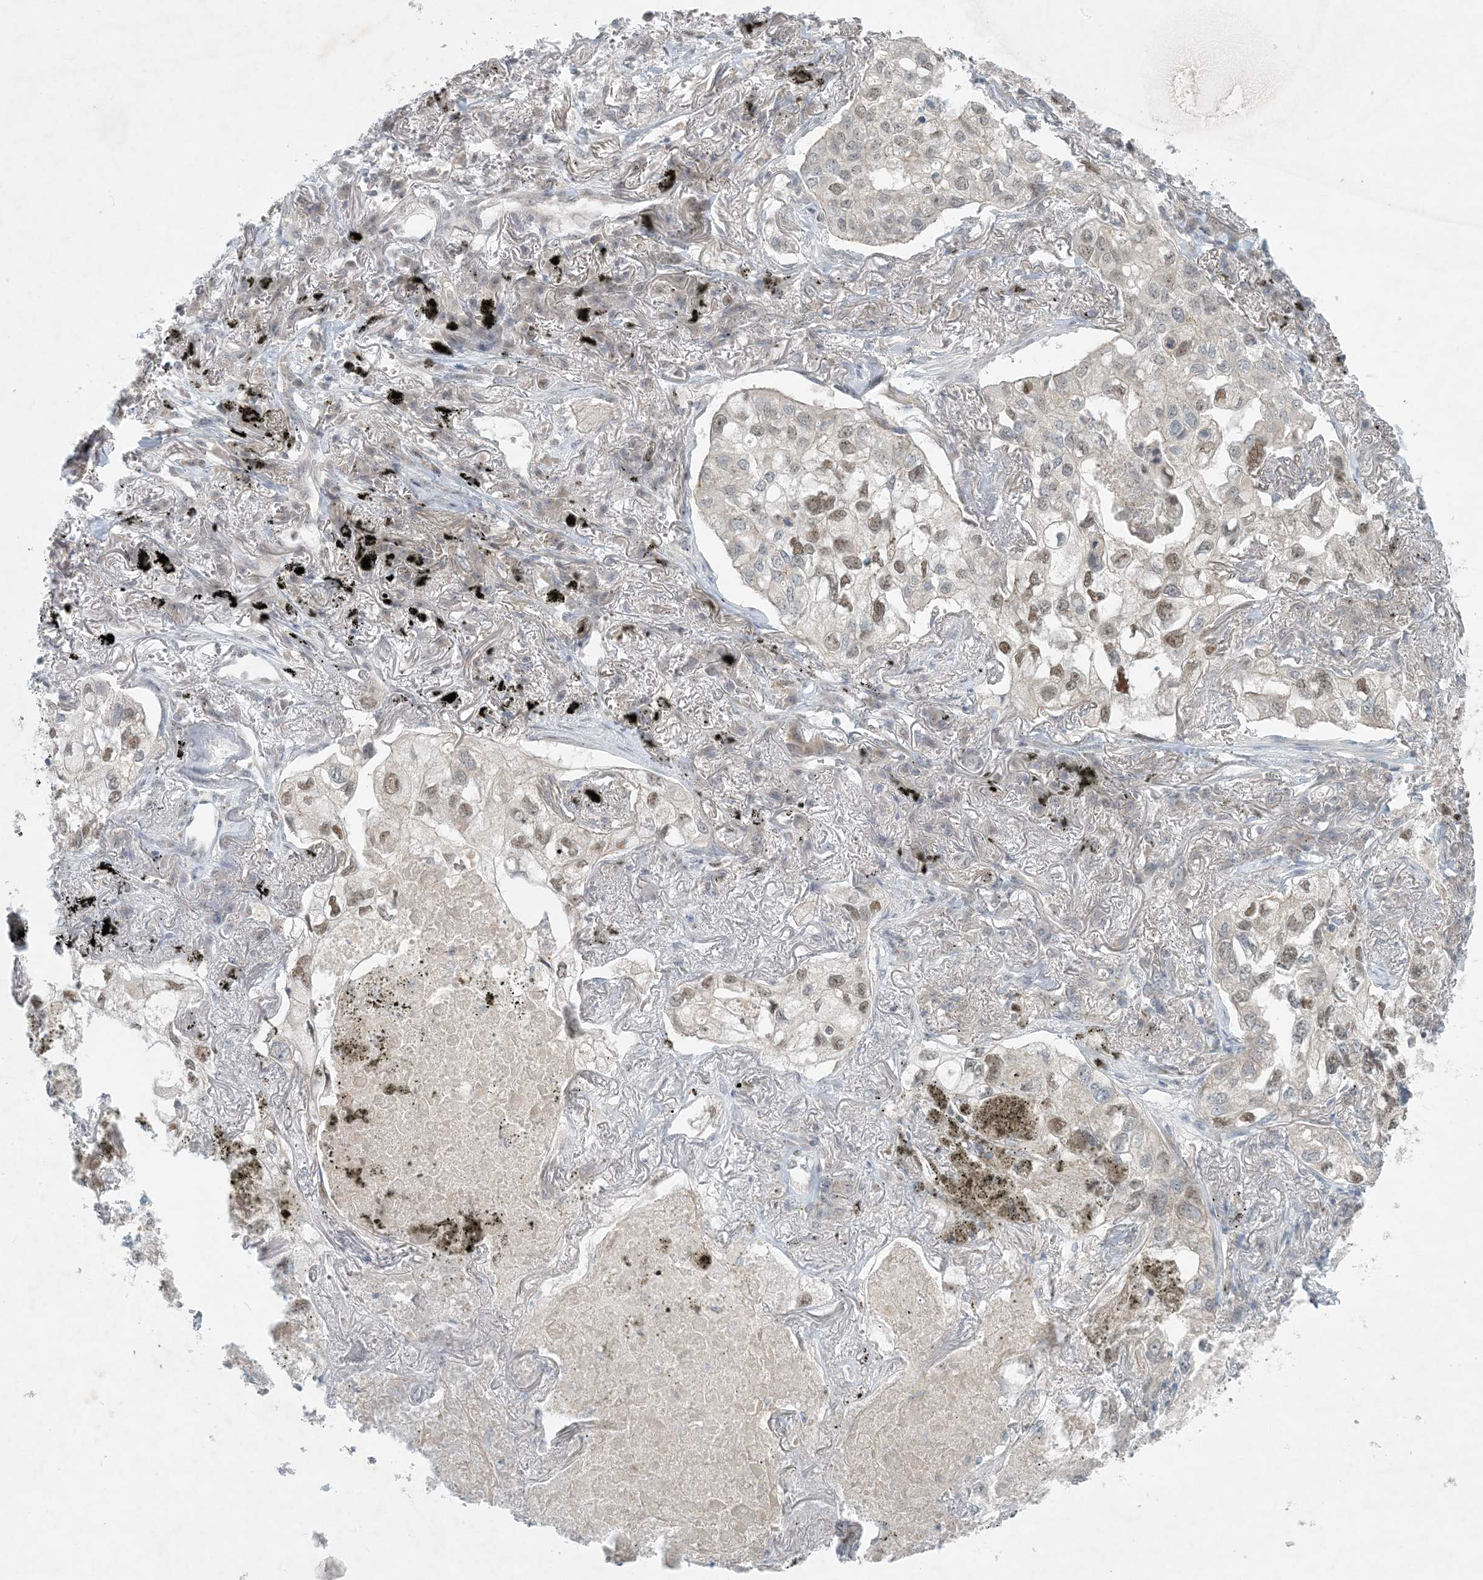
{"staining": {"intensity": "weak", "quantity": "25%-75%", "location": "nuclear"}, "tissue": "lung cancer", "cell_type": "Tumor cells", "image_type": "cancer", "snomed": [{"axis": "morphology", "description": "Adenocarcinoma, NOS"}, {"axis": "topography", "description": "Lung"}], "caption": "This micrograph demonstrates IHC staining of human adenocarcinoma (lung), with low weak nuclear positivity in approximately 25%-75% of tumor cells.", "gene": "OBI1", "patient": {"sex": "male", "age": 65}}